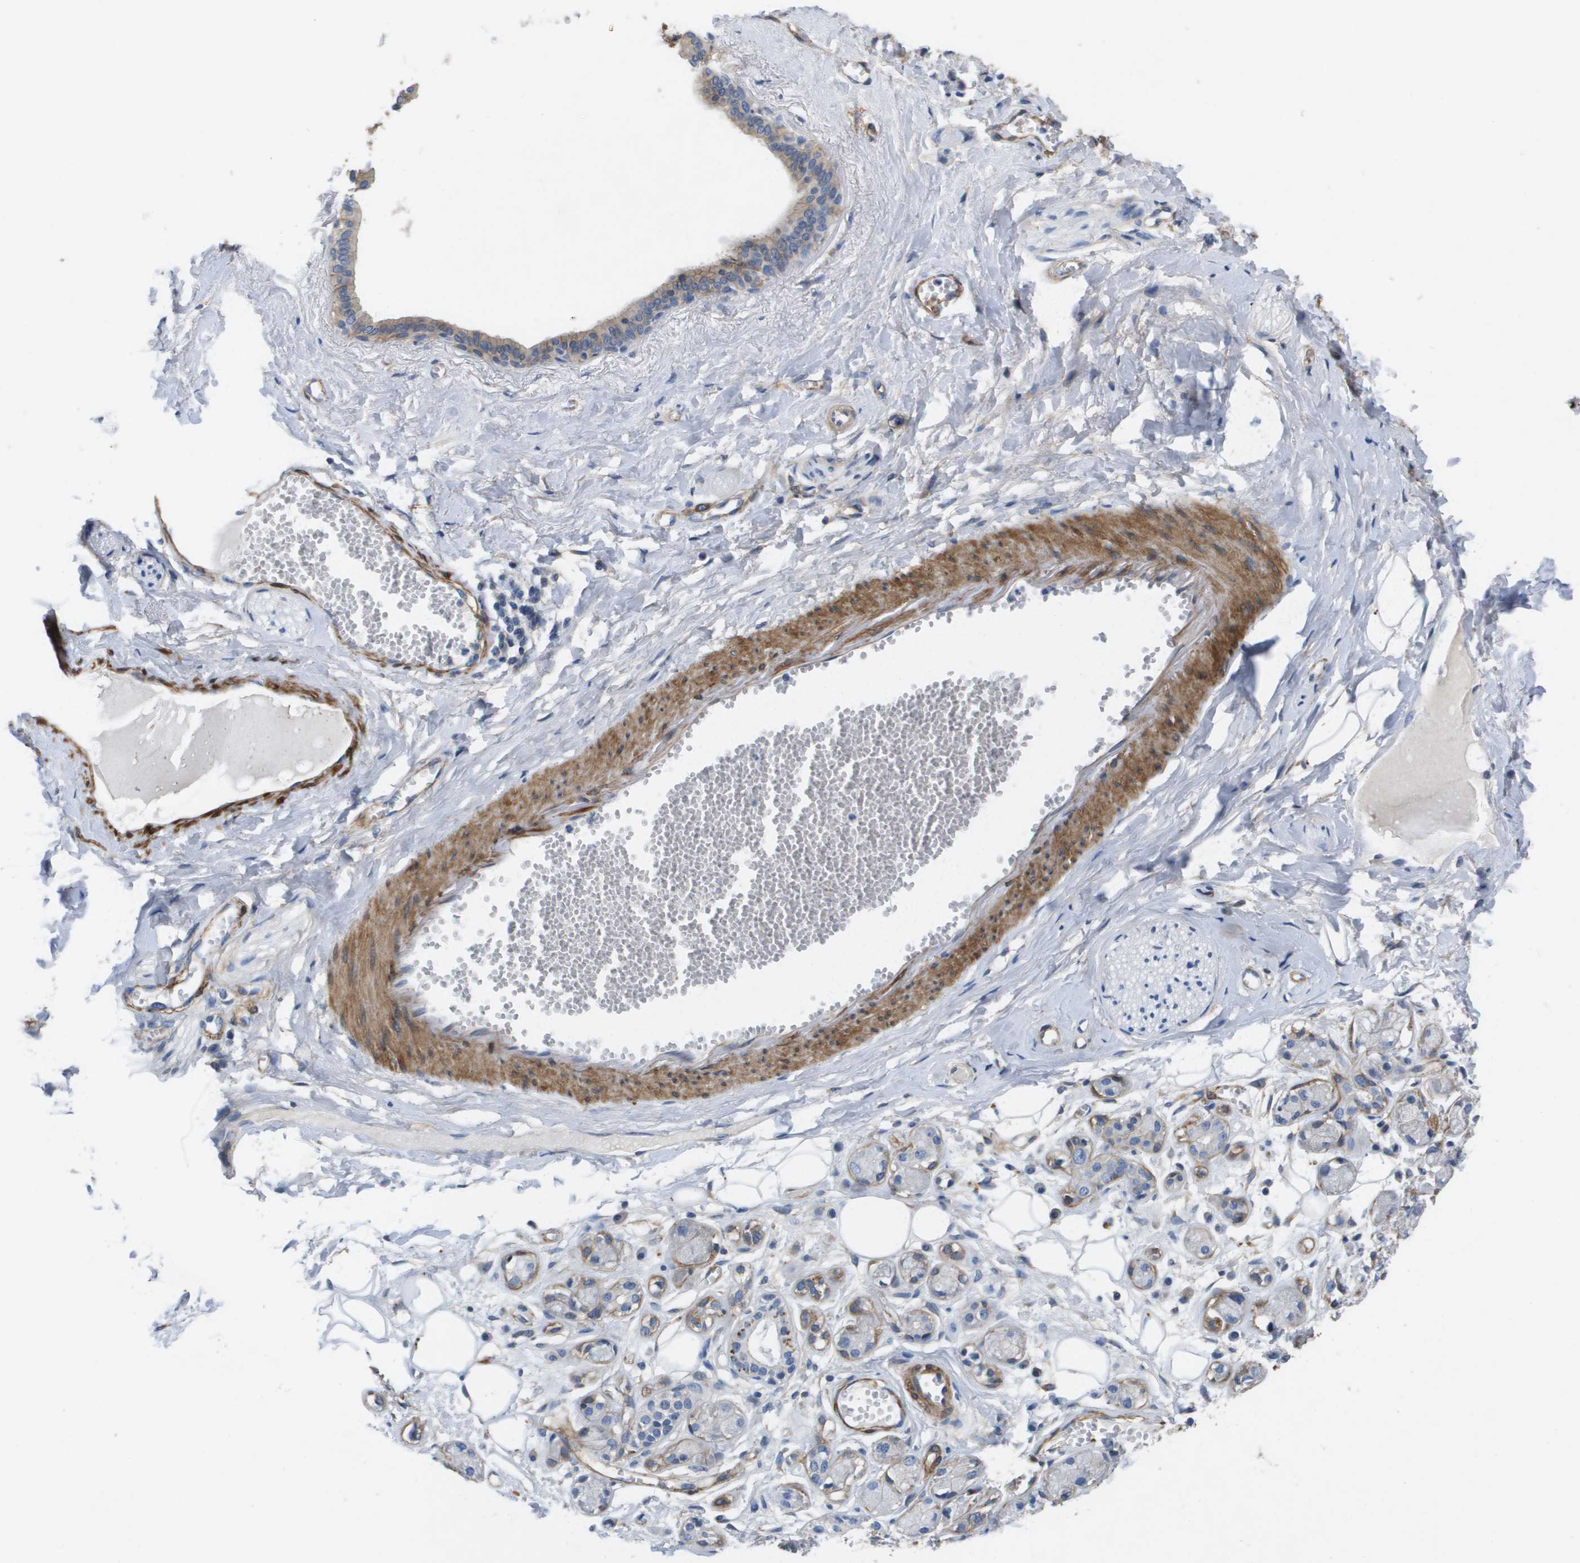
{"staining": {"intensity": "negative", "quantity": "none", "location": "none"}, "tissue": "adipose tissue", "cell_type": "Adipocytes", "image_type": "normal", "snomed": [{"axis": "morphology", "description": "Normal tissue, NOS"}, {"axis": "morphology", "description": "Inflammation, NOS"}, {"axis": "topography", "description": "Salivary gland"}, {"axis": "topography", "description": "Peripheral nerve tissue"}], "caption": "This is an IHC photomicrograph of normal adipose tissue. There is no positivity in adipocytes.", "gene": "LPP", "patient": {"sex": "female", "age": 75}}